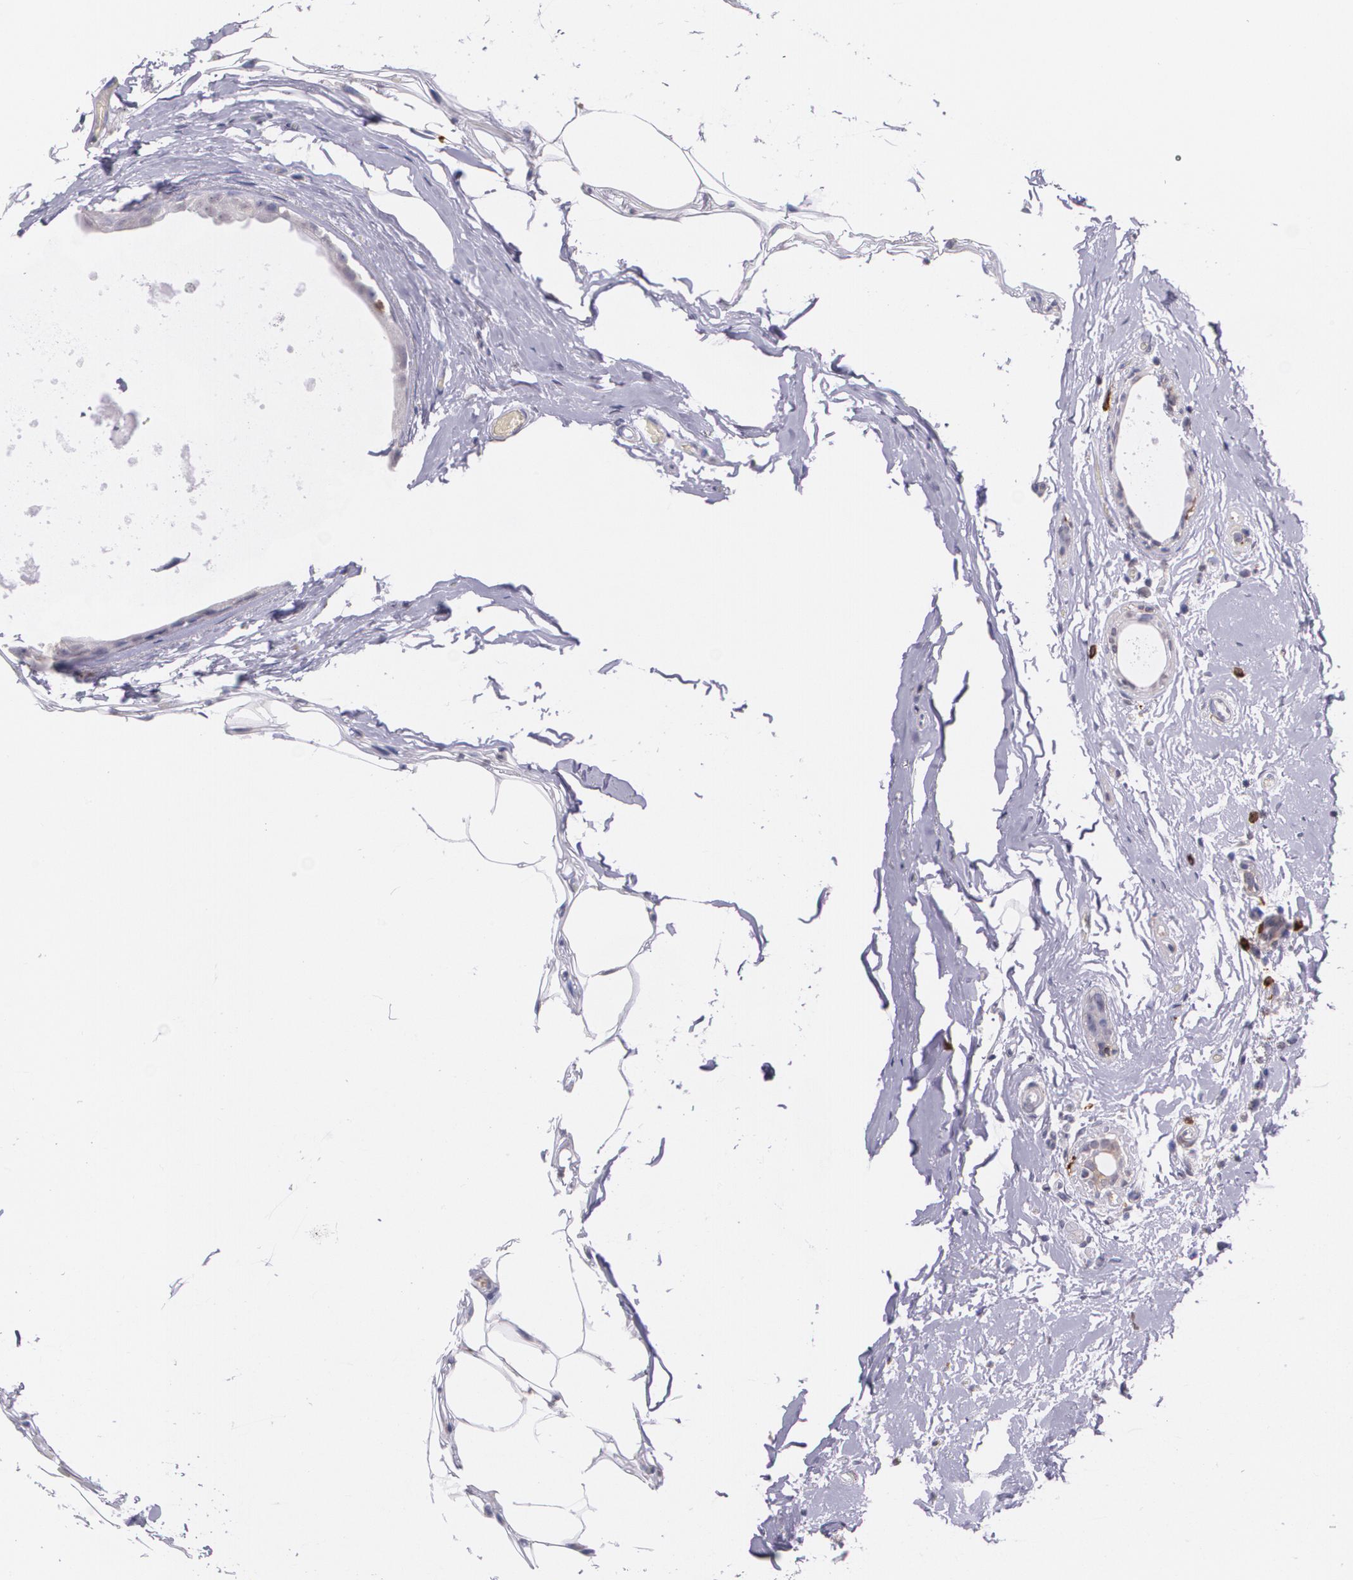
{"staining": {"intensity": "negative", "quantity": "none", "location": "none"}, "tissue": "breast cancer", "cell_type": "Tumor cells", "image_type": "cancer", "snomed": [{"axis": "morphology", "description": "Lobular carcinoma"}, {"axis": "topography", "description": "Breast"}], "caption": "Photomicrograph shows no protein positivity in tumor cells of lobular carcinoma (breast) tissue.", "gene": "RTN1", "patient": {"sex": "female", "age": 55}}